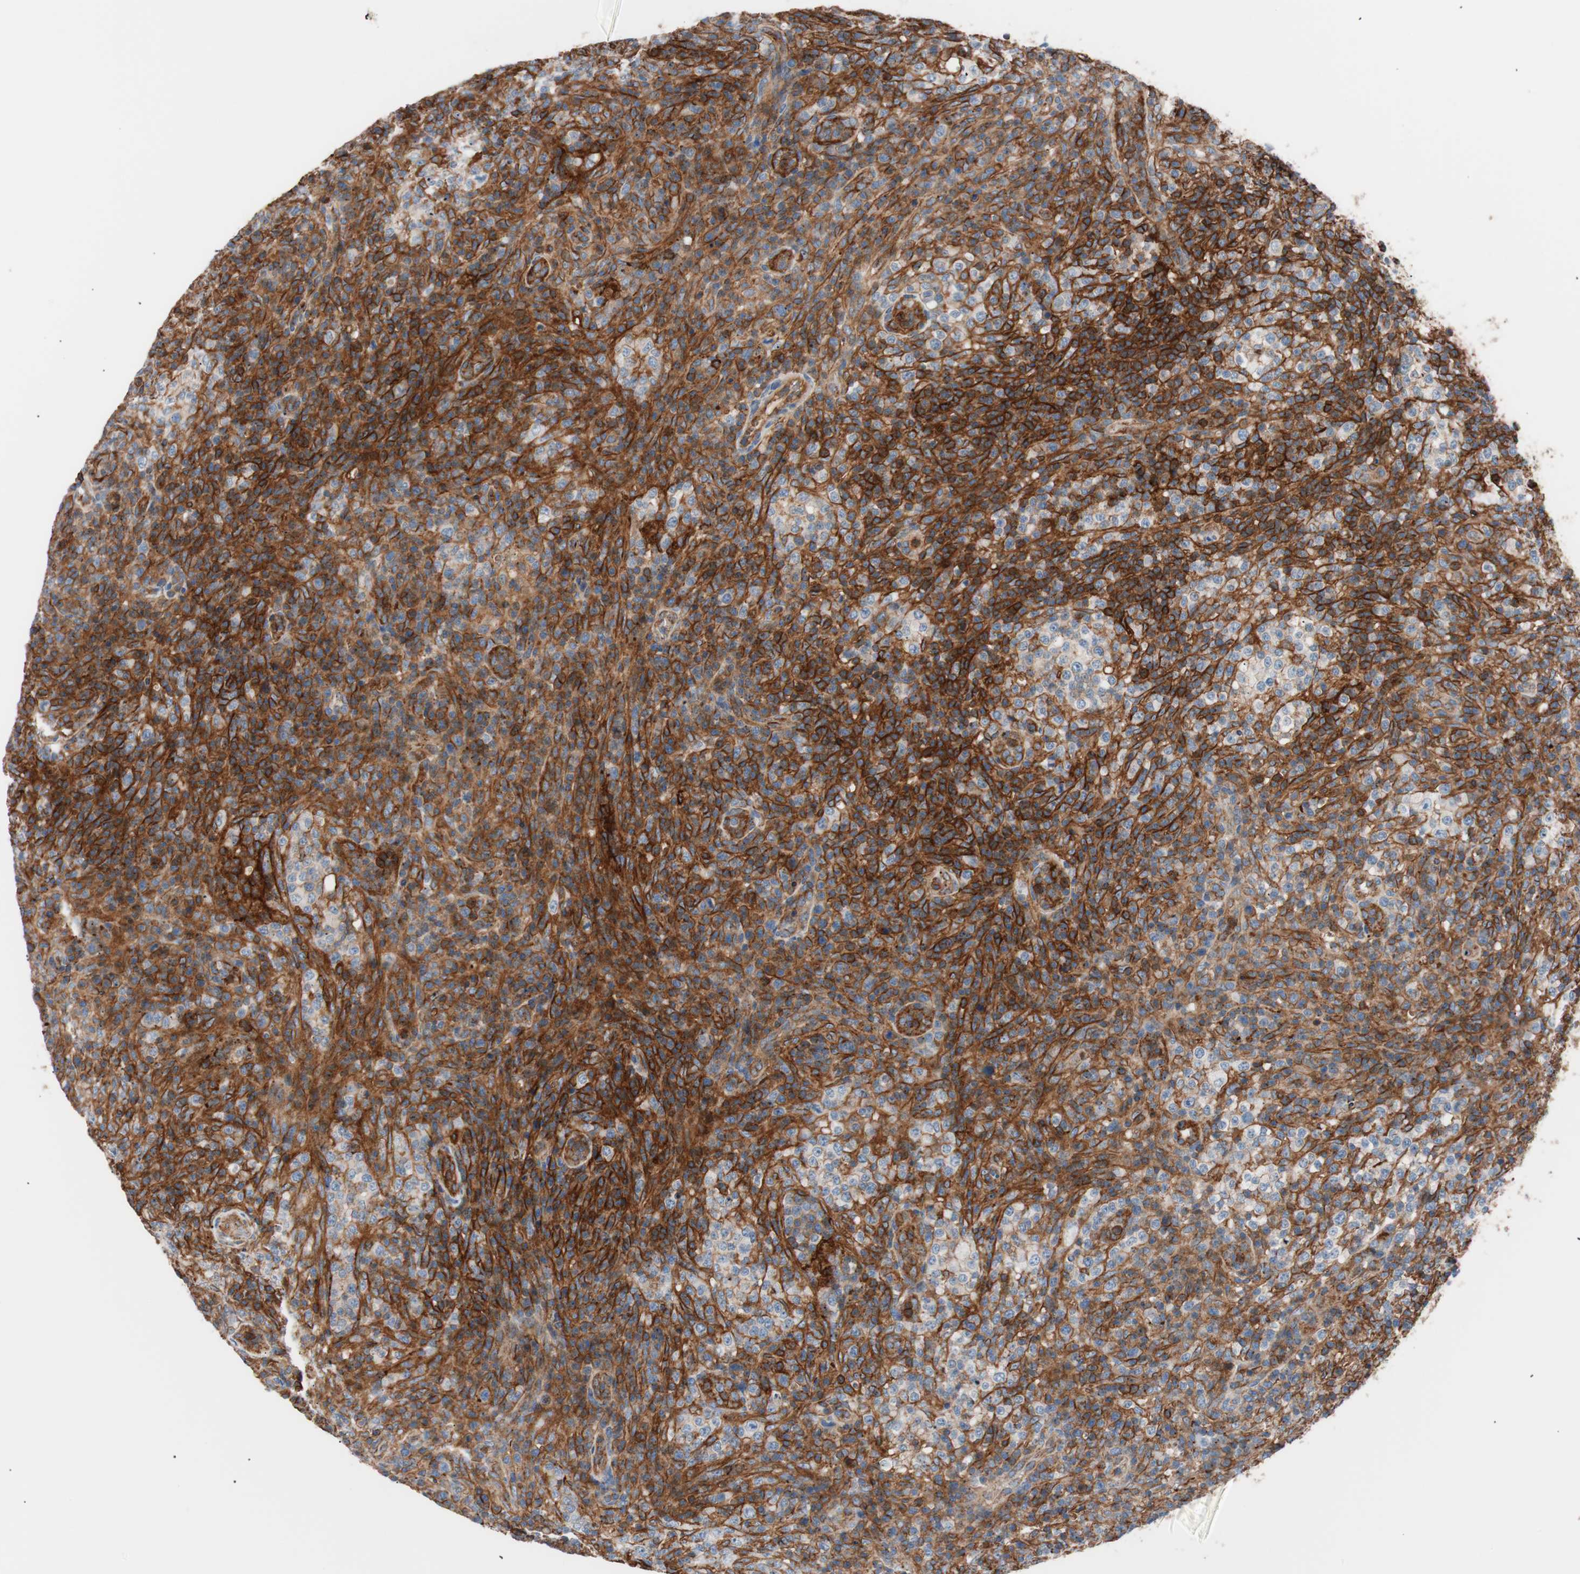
{"staining": {"intensity": "strong", "quantity": ">75%", "location": "cytoplasmic/membranous"}, "tissue": "lymphoma", "cell_type": "Tumor cells", "image_type": "cancer", "snomed": [{"axis": "morphology", "description": "Malignant lymphoma, non-Hodgkin's type, High grade"}, {"axis": "topography", "description": "Lymph node"}], "caption": "This is a histology image of IHC staining of lymphoma, which shows strong expression in the cytoplasmic/membranous of tumor cells.", "gene": "FLOT2", "patient": {"sex": "female", "age": 76}}